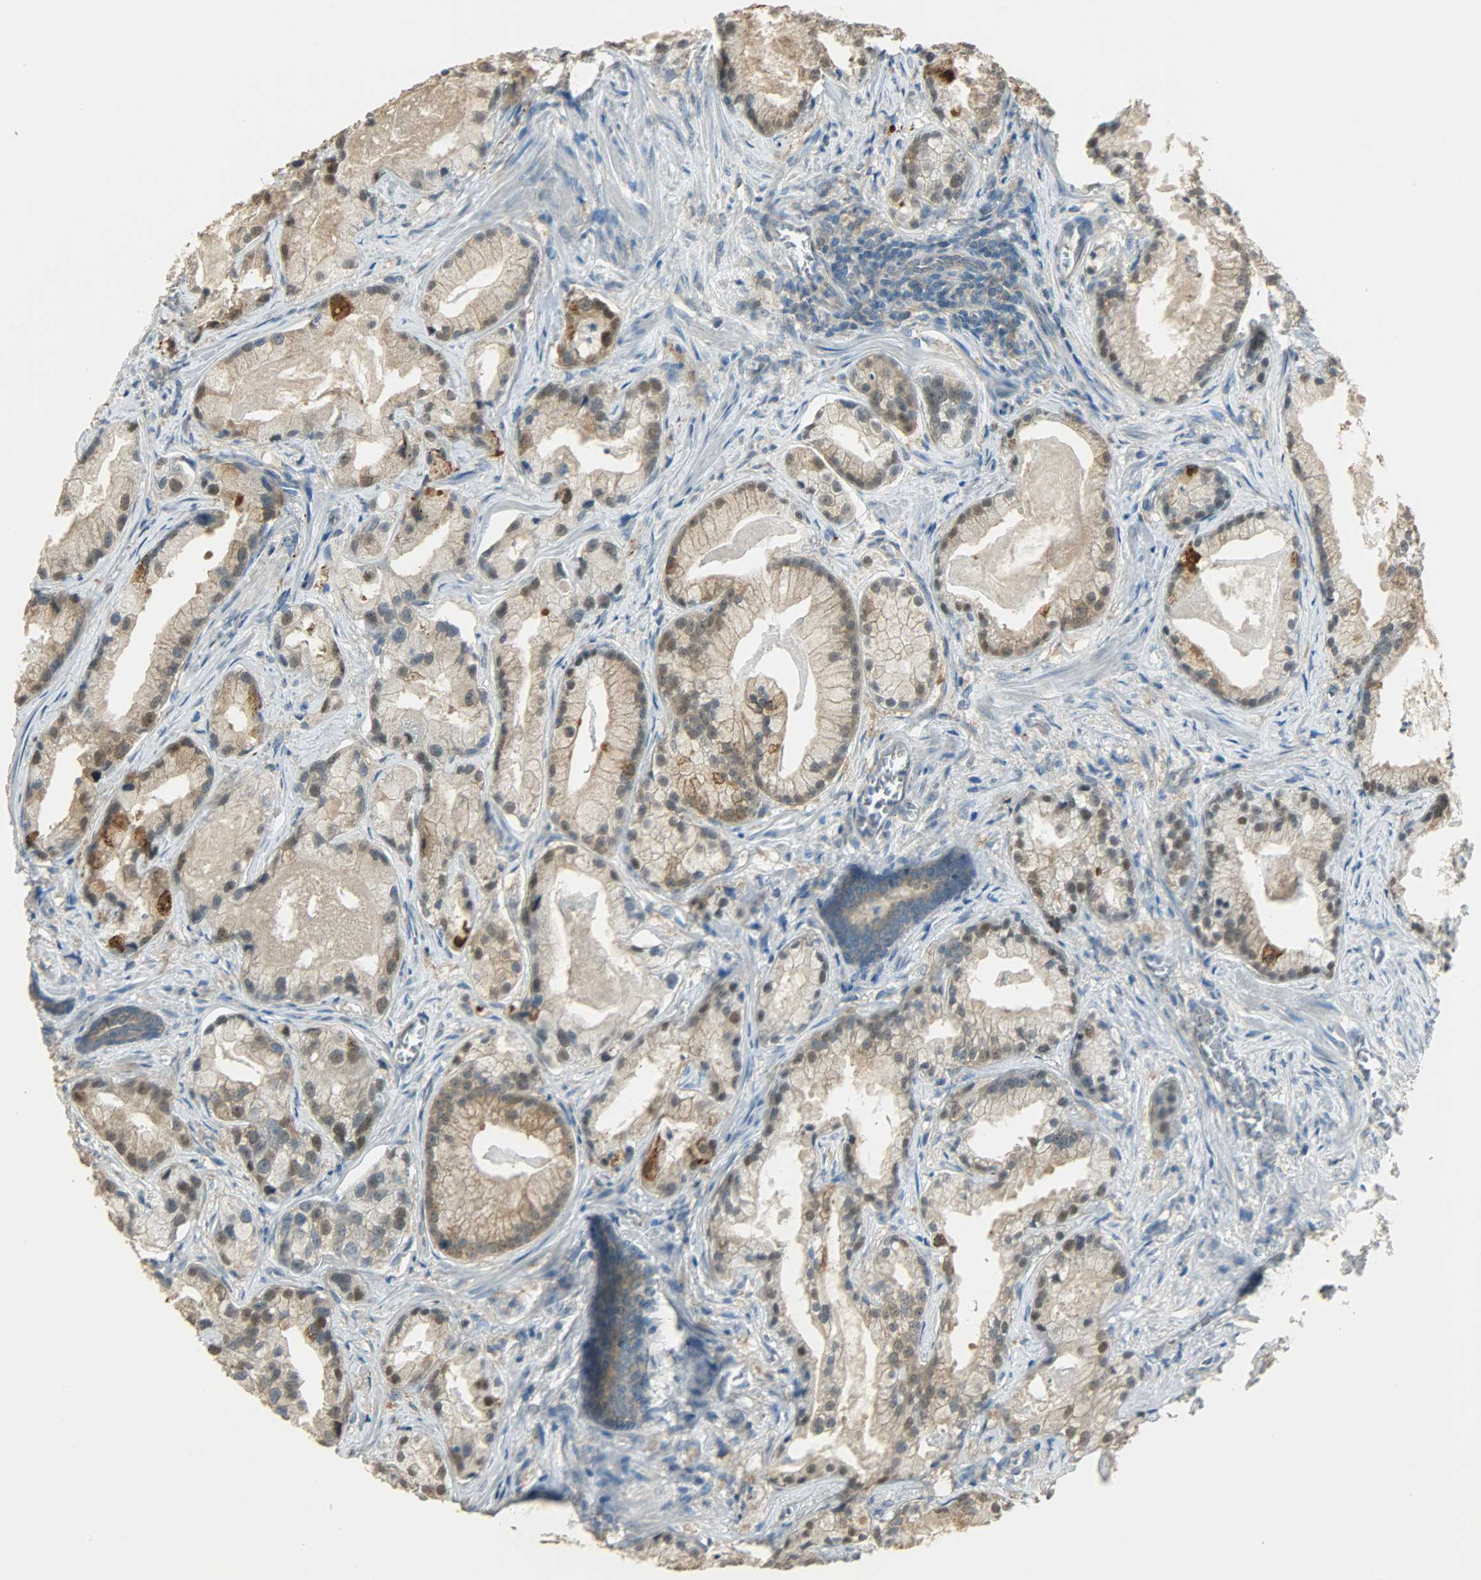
{"staining": {"intensity": "moderate", "quantity": ">75%", "location": "cytoplasmic/membranous,nuclear"}, "tissue": "prostate cancer", "cell_type": "Tumor cells", "image_type": "cancer", "snomed": [{"axis": "morphology", "description": "Adenocarcinoma, Low grade"}, {"axis": "topography", "description": "Prostate"}], "caption": "Human prostate cancer (low-grade adenocarcinoma) stained with a brown dye exhibits moderate cytoplasmic/membranous and nuclear positive staining in approximately >75% of tumor cells.", "gene": "PRMT5", "patient": {"sex": "male", "age": 59}}